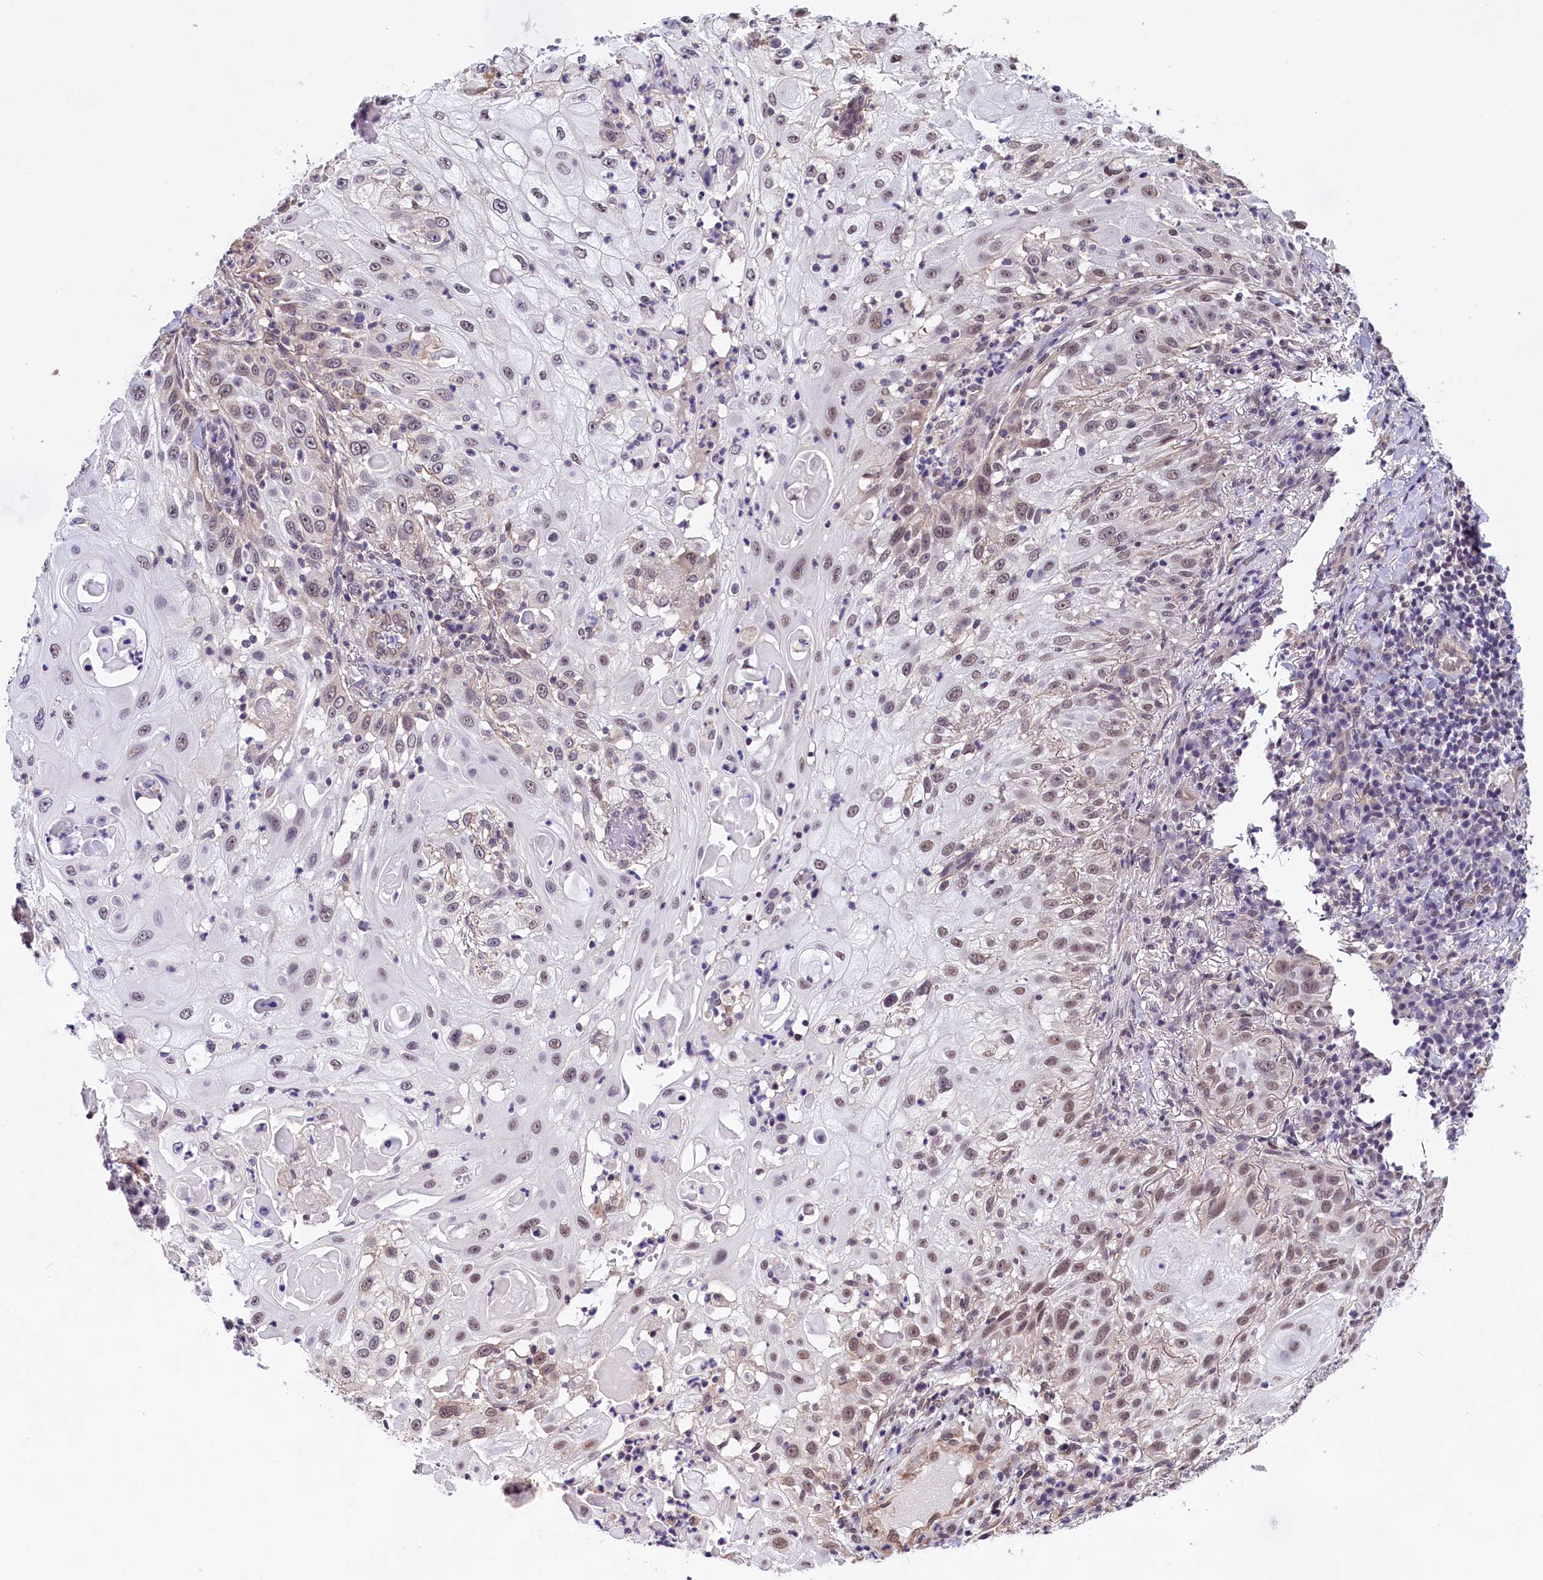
{"staining": {"intensity": "moderate", "quantity": "25%-75%", "location": "nuclear"}, "tissue": "skin cancer", "cell_type": "Tumor cells", "image_type": "cancer", "snomed": [{"axis": "morphology", "description": "Squamous cell carcinoma, NOS"}, {"axis": "topography", "description": "Skin"}], "caption": "Immunohistochemistry (DAB (3,3'-diaminobenzidine)) staining of human skin squamous cell carcinoma displays moderate nuclear protein positivity in about 25%-75% of tumor cells.", "gene": "ZC3H4", "patient": {"sex": "female", "age": 44}}